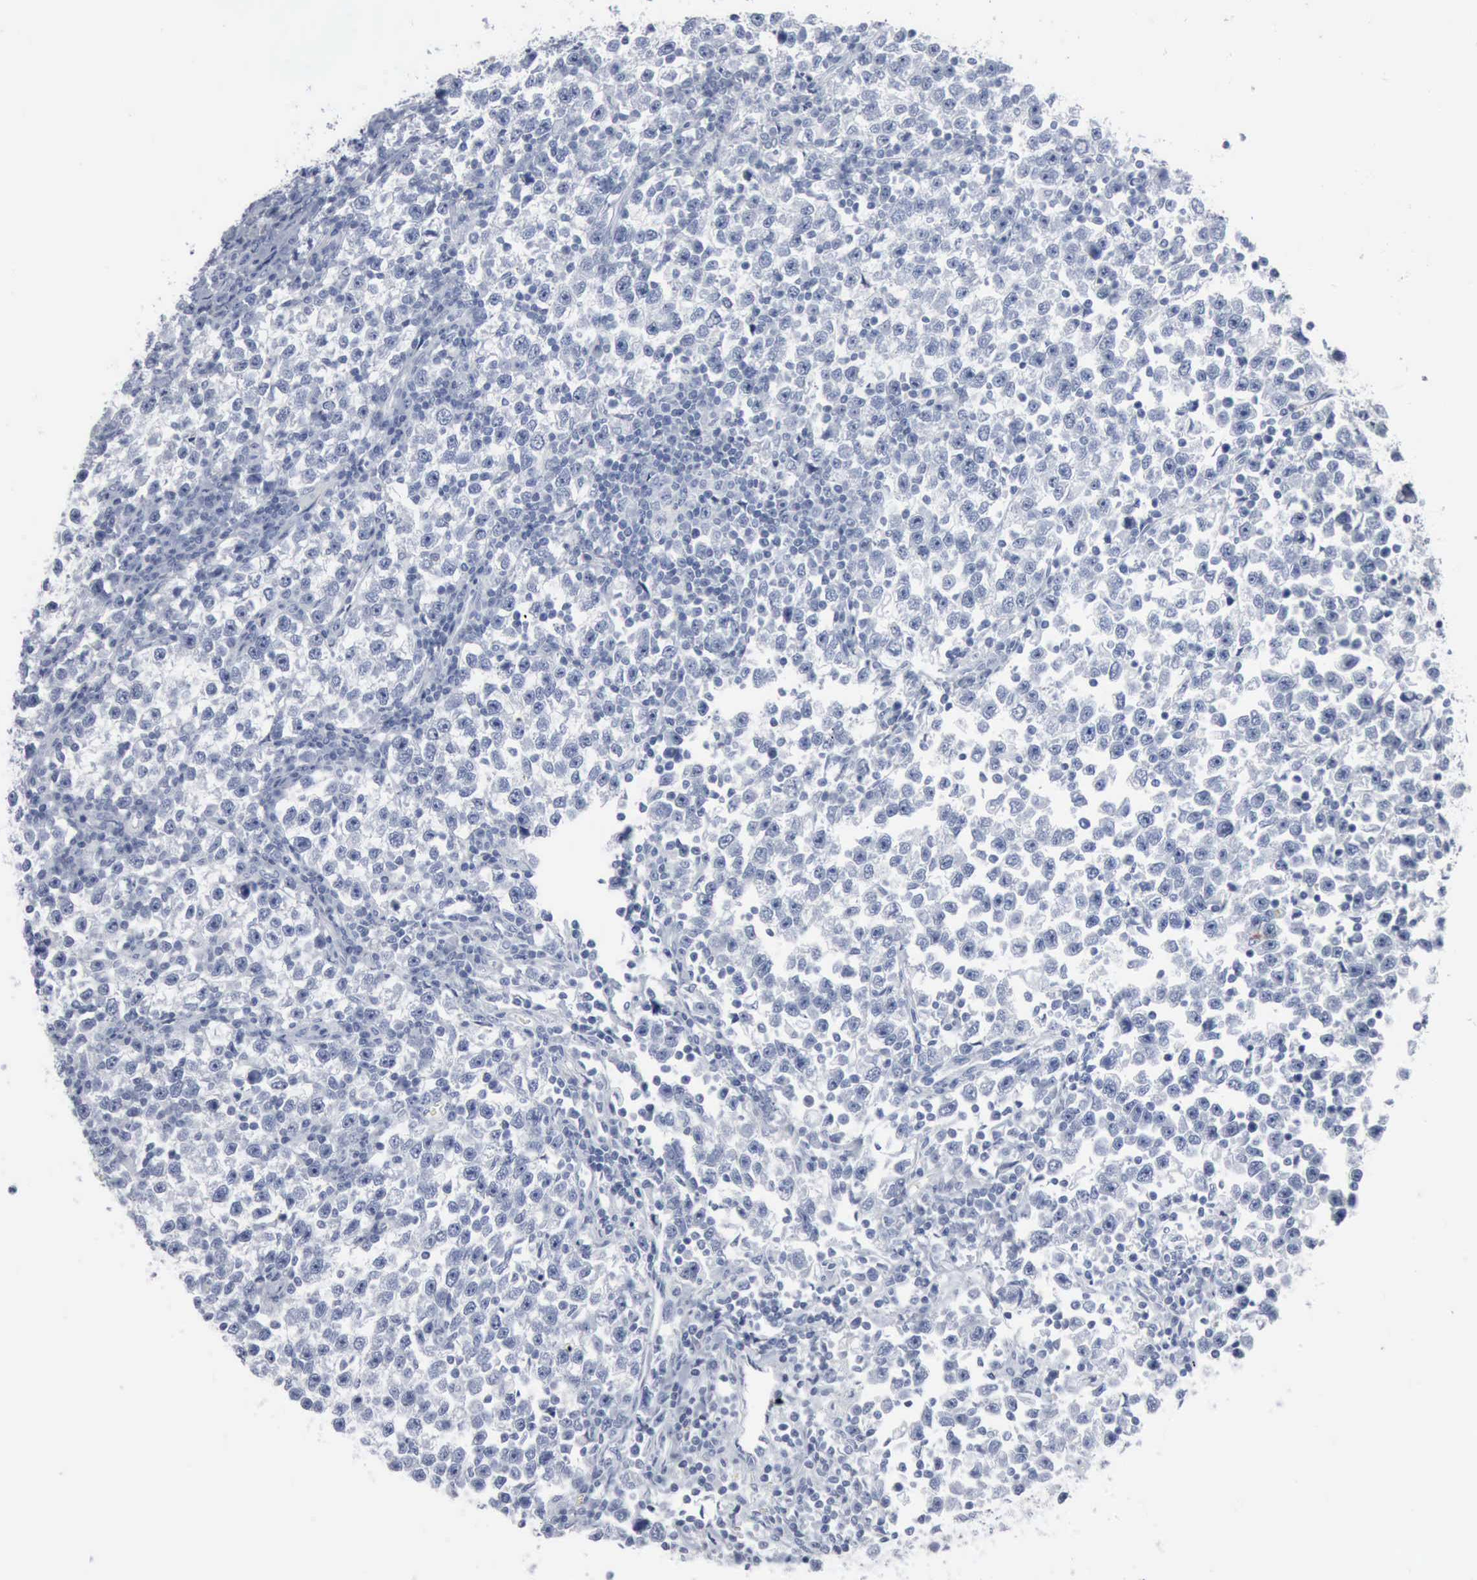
{"staining": {"intensity": "negative", "quantity": "none", "location": "none"}, "tissue": "testis cancer", "cell_type": "Tumor cells", "image_type": "cancer", "snomed": [{"axis": "morphology", "description": "Seminoma, NOS"}, {"axis": "topography", "description": "Testis"}], "caption": "This is an immunohistochemistry photomicrograph of testis cancer. There is no positivity in tumor cells.", "gene": "DMD", "patient": {"sex": "male", "age": 43}}